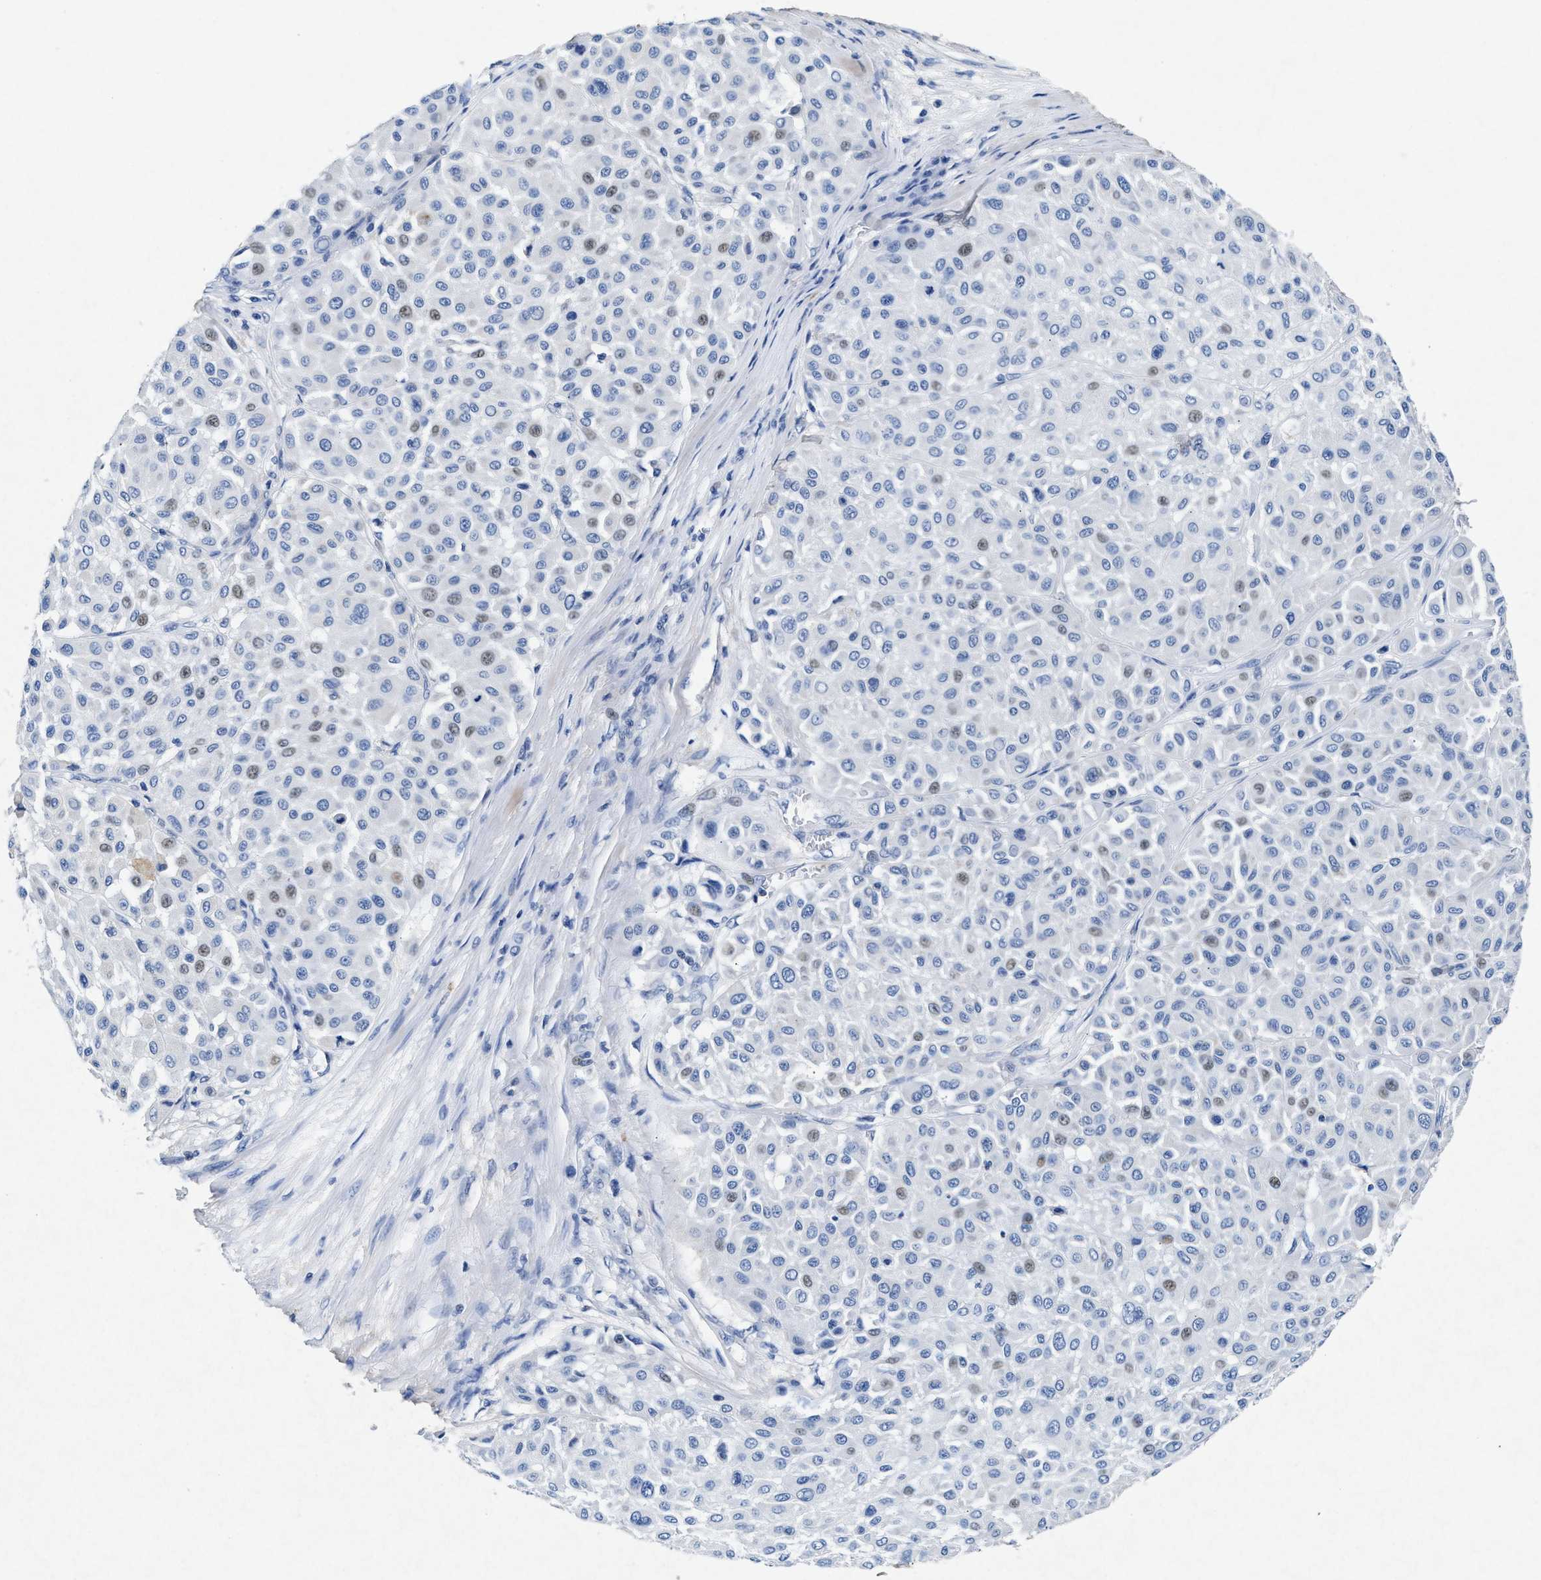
{"staining": {"intensity": "weak", "quantity": "<25%", "location": "nuclear"}, "tissue": "melanoma", "cell_type": "Tumor cells", "image_type": "cancer", "snomed": [{"axis": "morphology", "description": "Malignant melanoma, Metastatic site"}, {"axis": "topography", "description": "Soft tissue"}], "caption": "A micrograph of human melanoma is negative for staining in tumor cells.", "gene": "MAP6", "patient": {"sex": "male", "age": 41}}